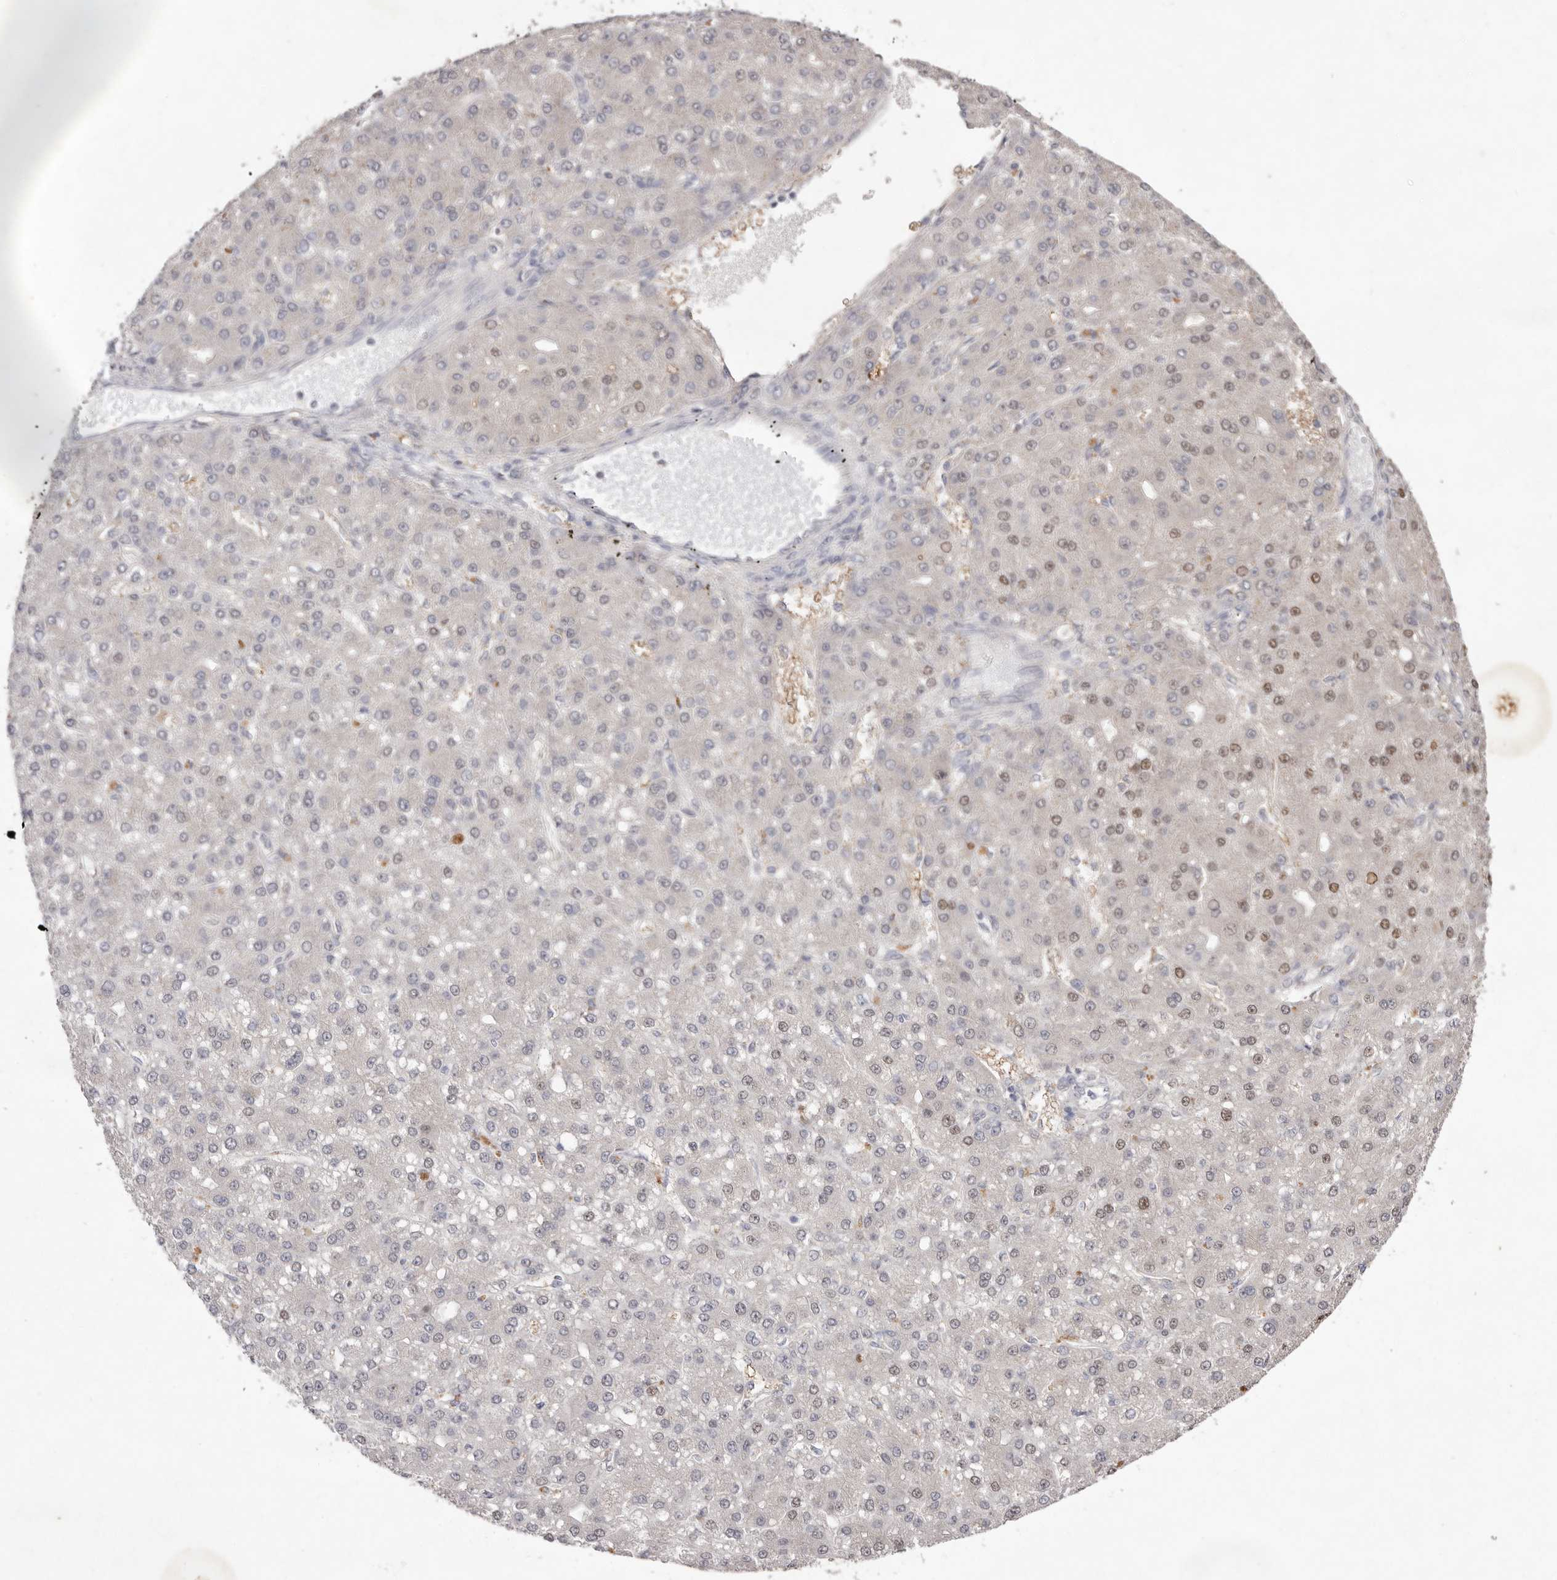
{"staining": {"intensity": "moderate", "quantity": "<25%", "location": "nuclear"}, "tissue": "liver cancer", "cell_type": "Tumor cells", "image_type": "cancer", "snomed": [{"axis": "morphology", "description": "Carcinoma, Hepatocellular, NOS"}, {"axis": "topography", "description": "Liver"}], "caption": "An image of hepatocellular carcinoma (liver) stained for a protein displays moderate nuclear brown staining in tumor cells. Nuclei are stained in blue.", "gene": "TADA1", "patient": {"sex": "male", "age": 67}}